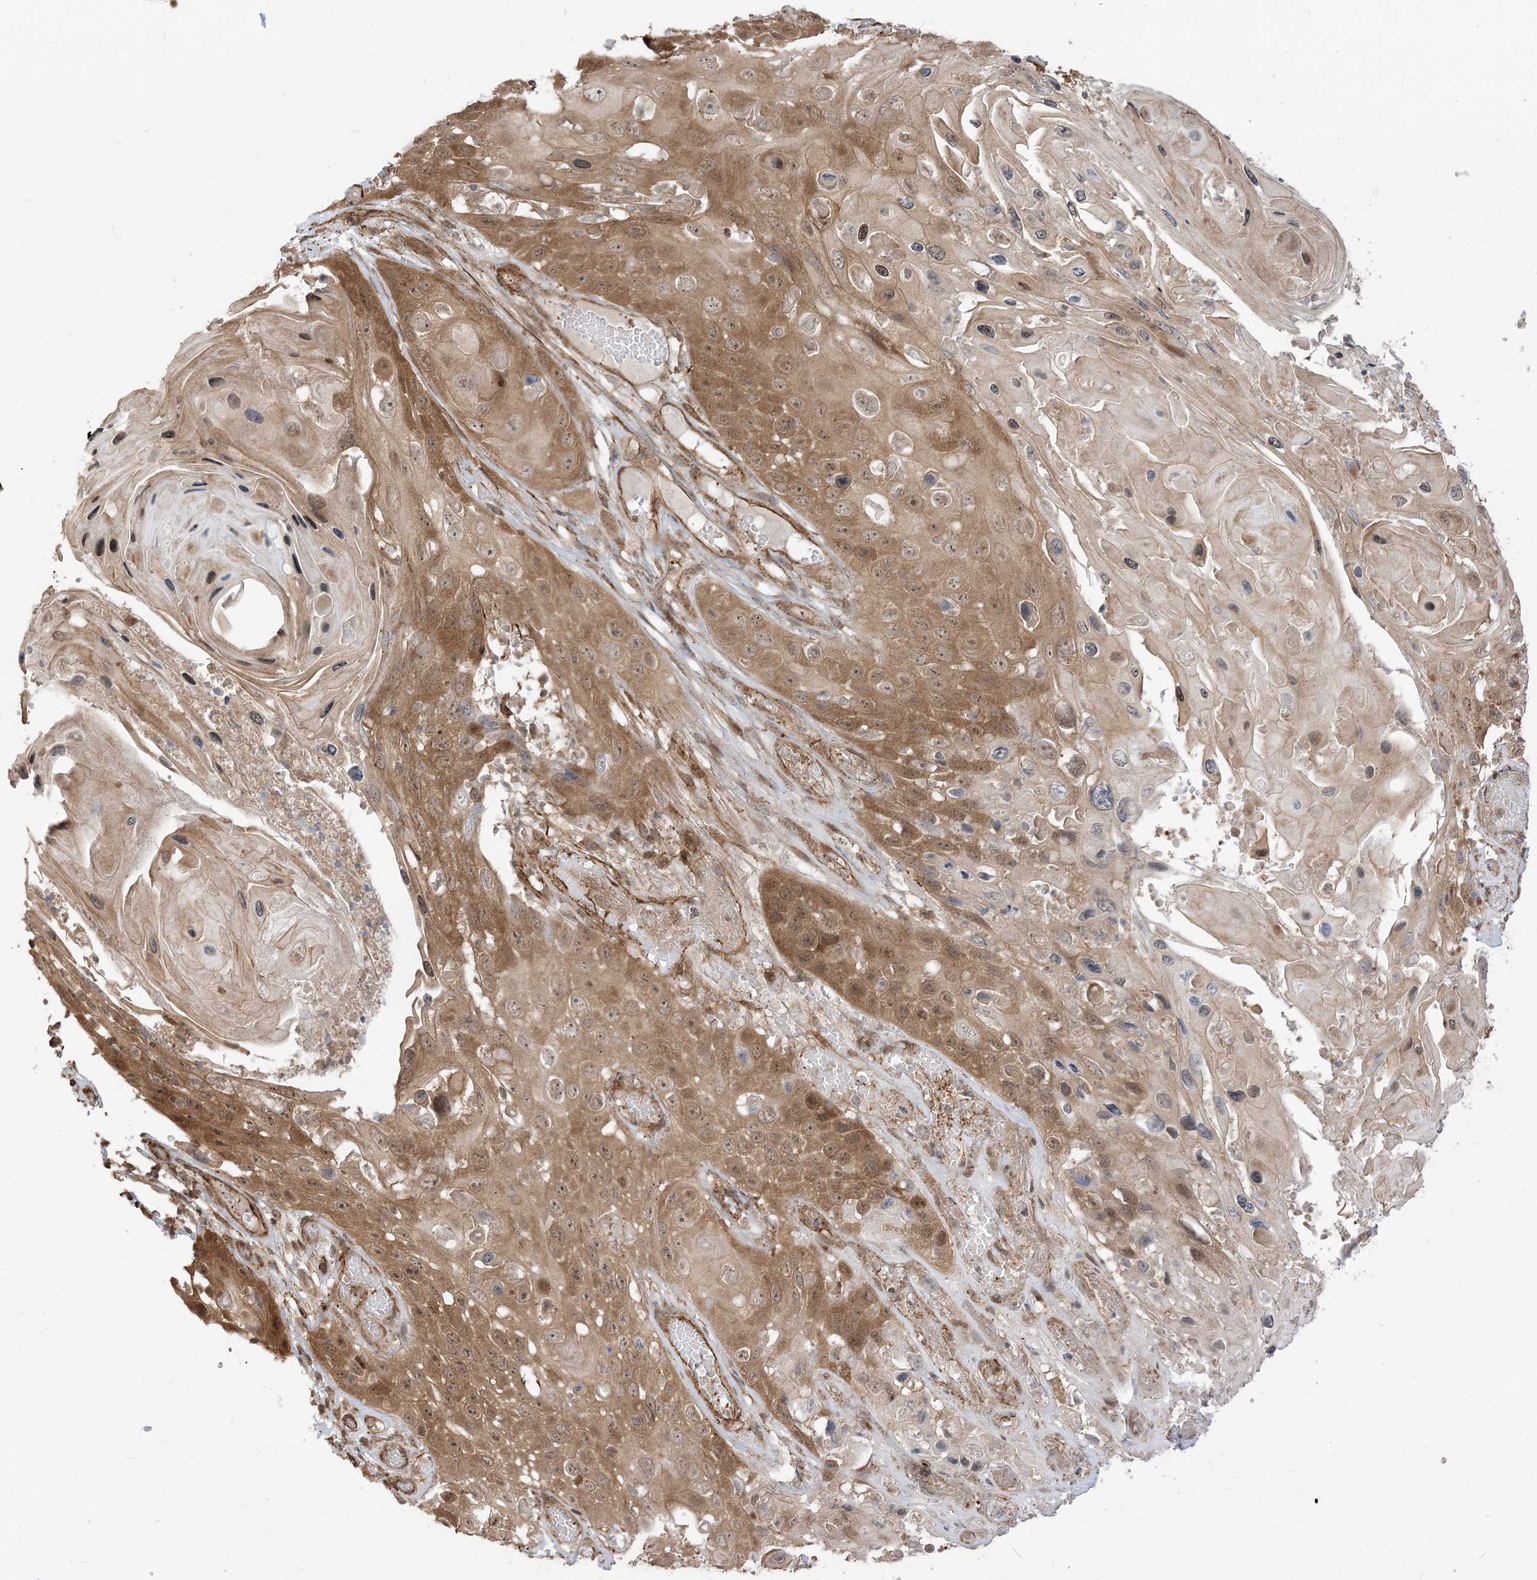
{"staining": {"intensity": "moderate", "quantity": ">75%", "location": "cytoplasmic/membranous"}, "tissue": "skin cancer", "cell_type": "Tumor cells", "image_type": "cancer", "snomed": [{"axis": "morphology", "description": "Squamous cell carcinoma, NOS"}, {"axis": "topography", "description": "Skin"}], "caption": "Skin cancer stained for a protein (brown) demonstrates moderate cytoplasmic/membranous positive staining in about >75% of tumor cells.", "gene": "TBCC", "patient": {"sex": "male", "age": 55}}